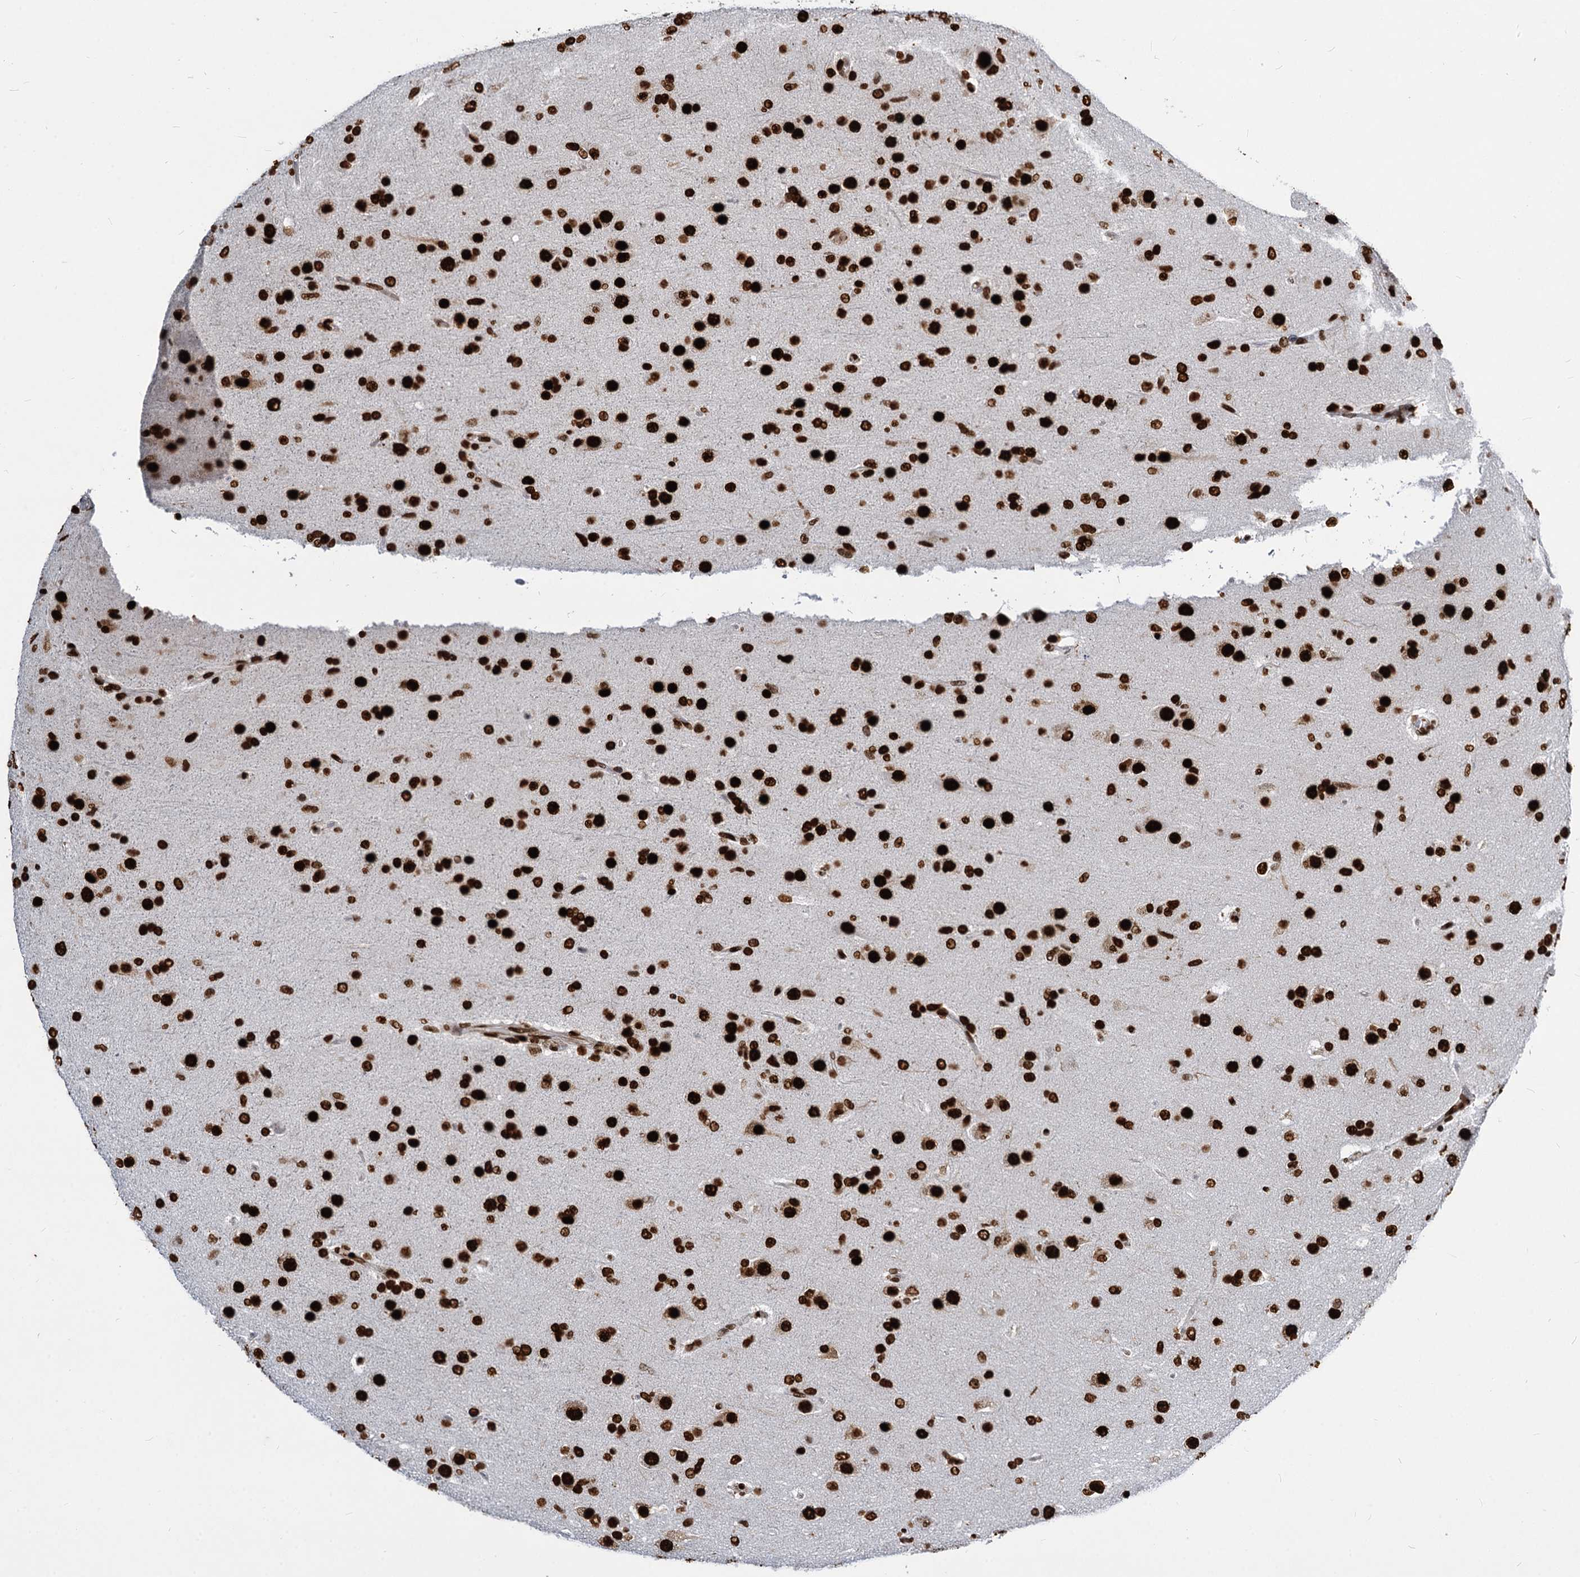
{"staining": {"intensity": "strong", "quantity": ">75%", "location": "nuclear"}, "tissue": "glioma", "cell_type": "Tumor cells", "image_type": "cancer", "snomed": [{"axis": "morphology", "description": "Glioma, malignant, Low grade"}, {"axis": "topography", "description": "Brain"}], "caption": "Immunohistochemistry (IHC) micrograph of neoplastic tissue: low-grade glioma (malignant) stained using immunohistochemistry (IHC) shows high levels of strong protein expression localized specifically in the nuclear of tumor cells, appearing as a nuclear brown color.", "gene": "MECP2", "patient": {"sex": "male", "age": 65}}